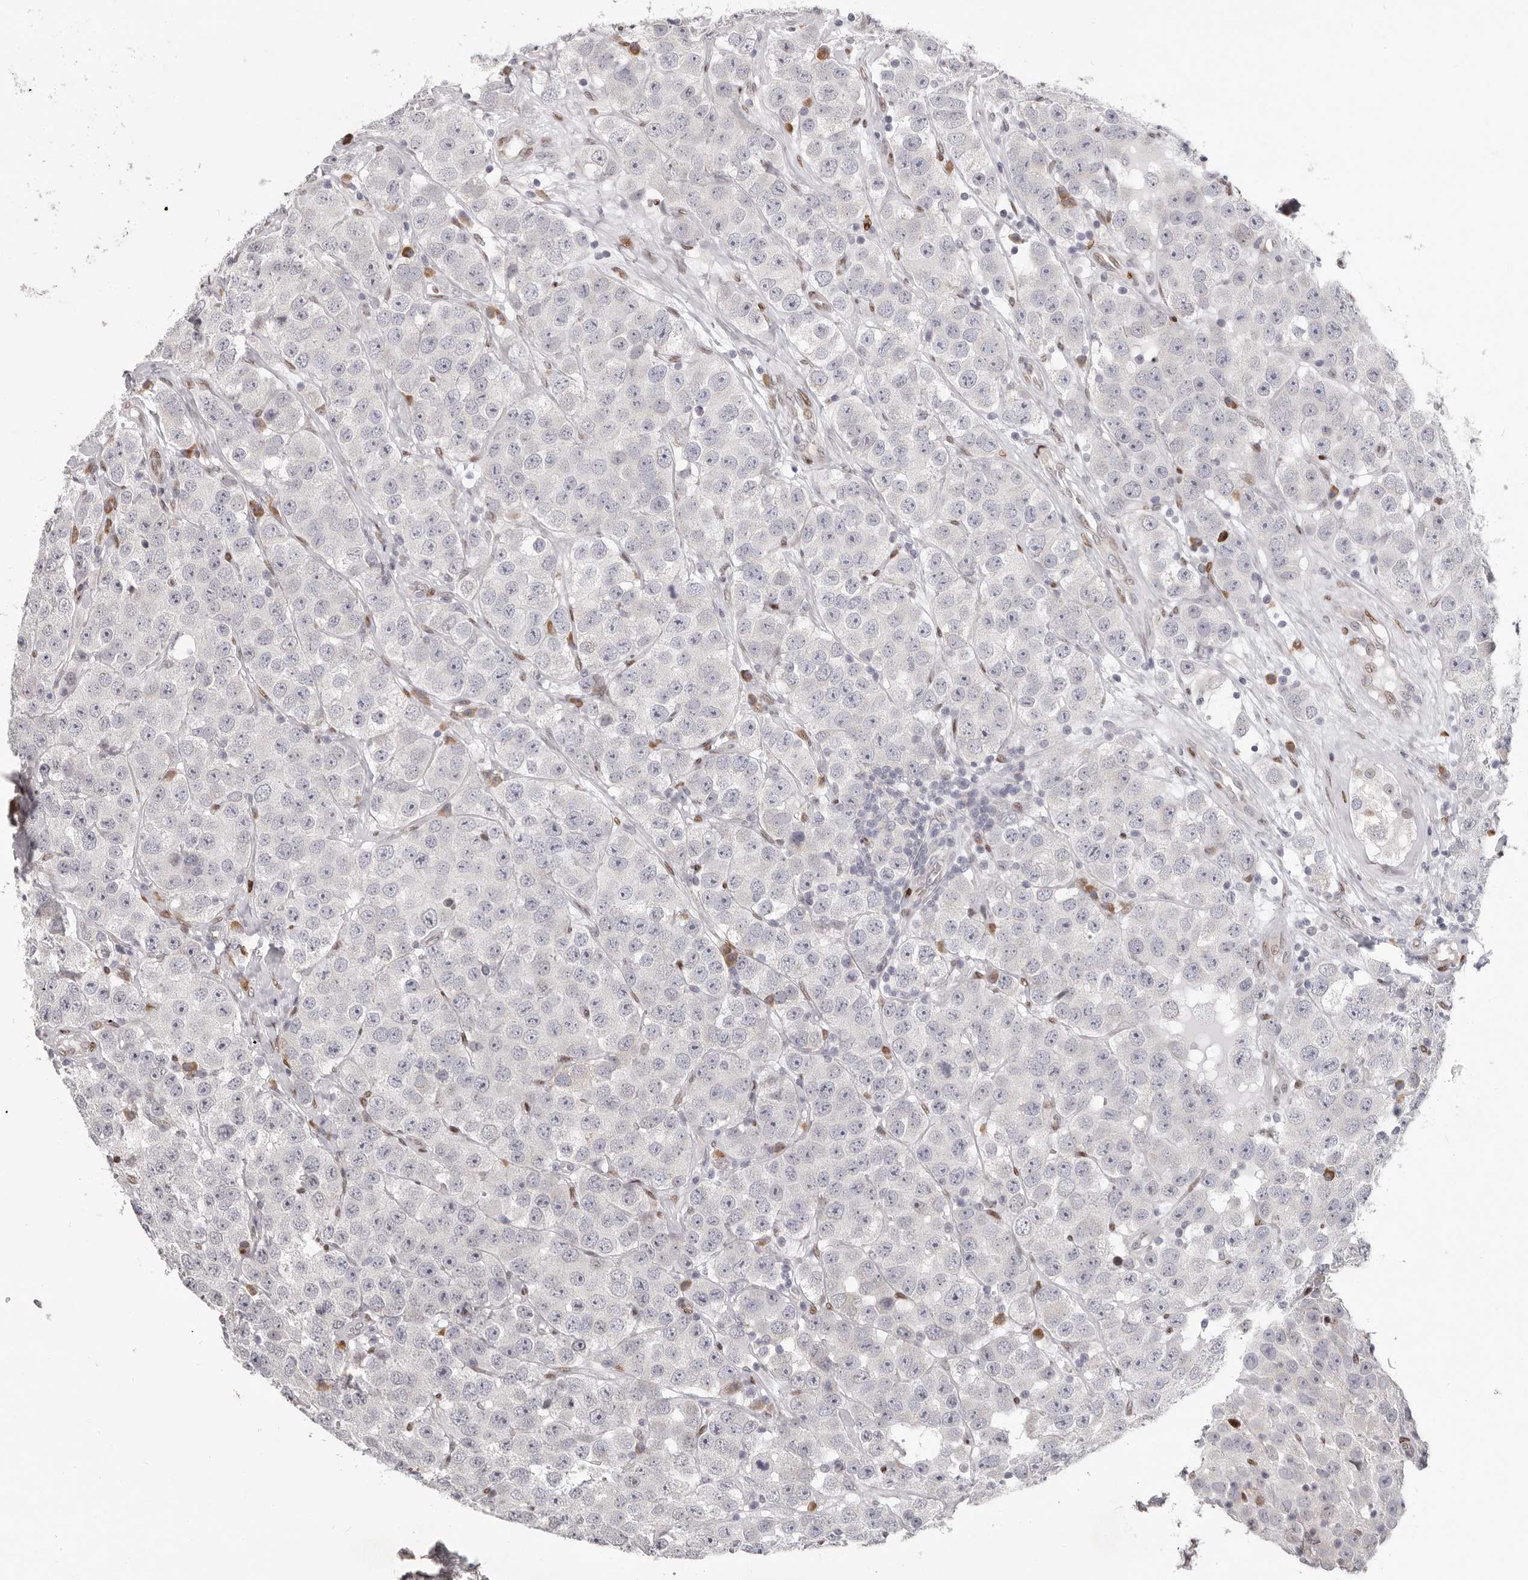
{"staining": {"intensity": "negative", "quantity": "none", "location": "none"}, "tissue": "testis cancer", "cell_type": "Tumor cells", "image_type": "cancer", "snomed": [{"axis": "morphology", "description": "Seminoma, NOS"}, {"axis": "topography", "description": "Testis"}], "caption": "The histopathology image shows no significant staining in tumor cells of testis seminoma.", "gene": "SRP19", "patient": {"sex": "male", "age": 28}}